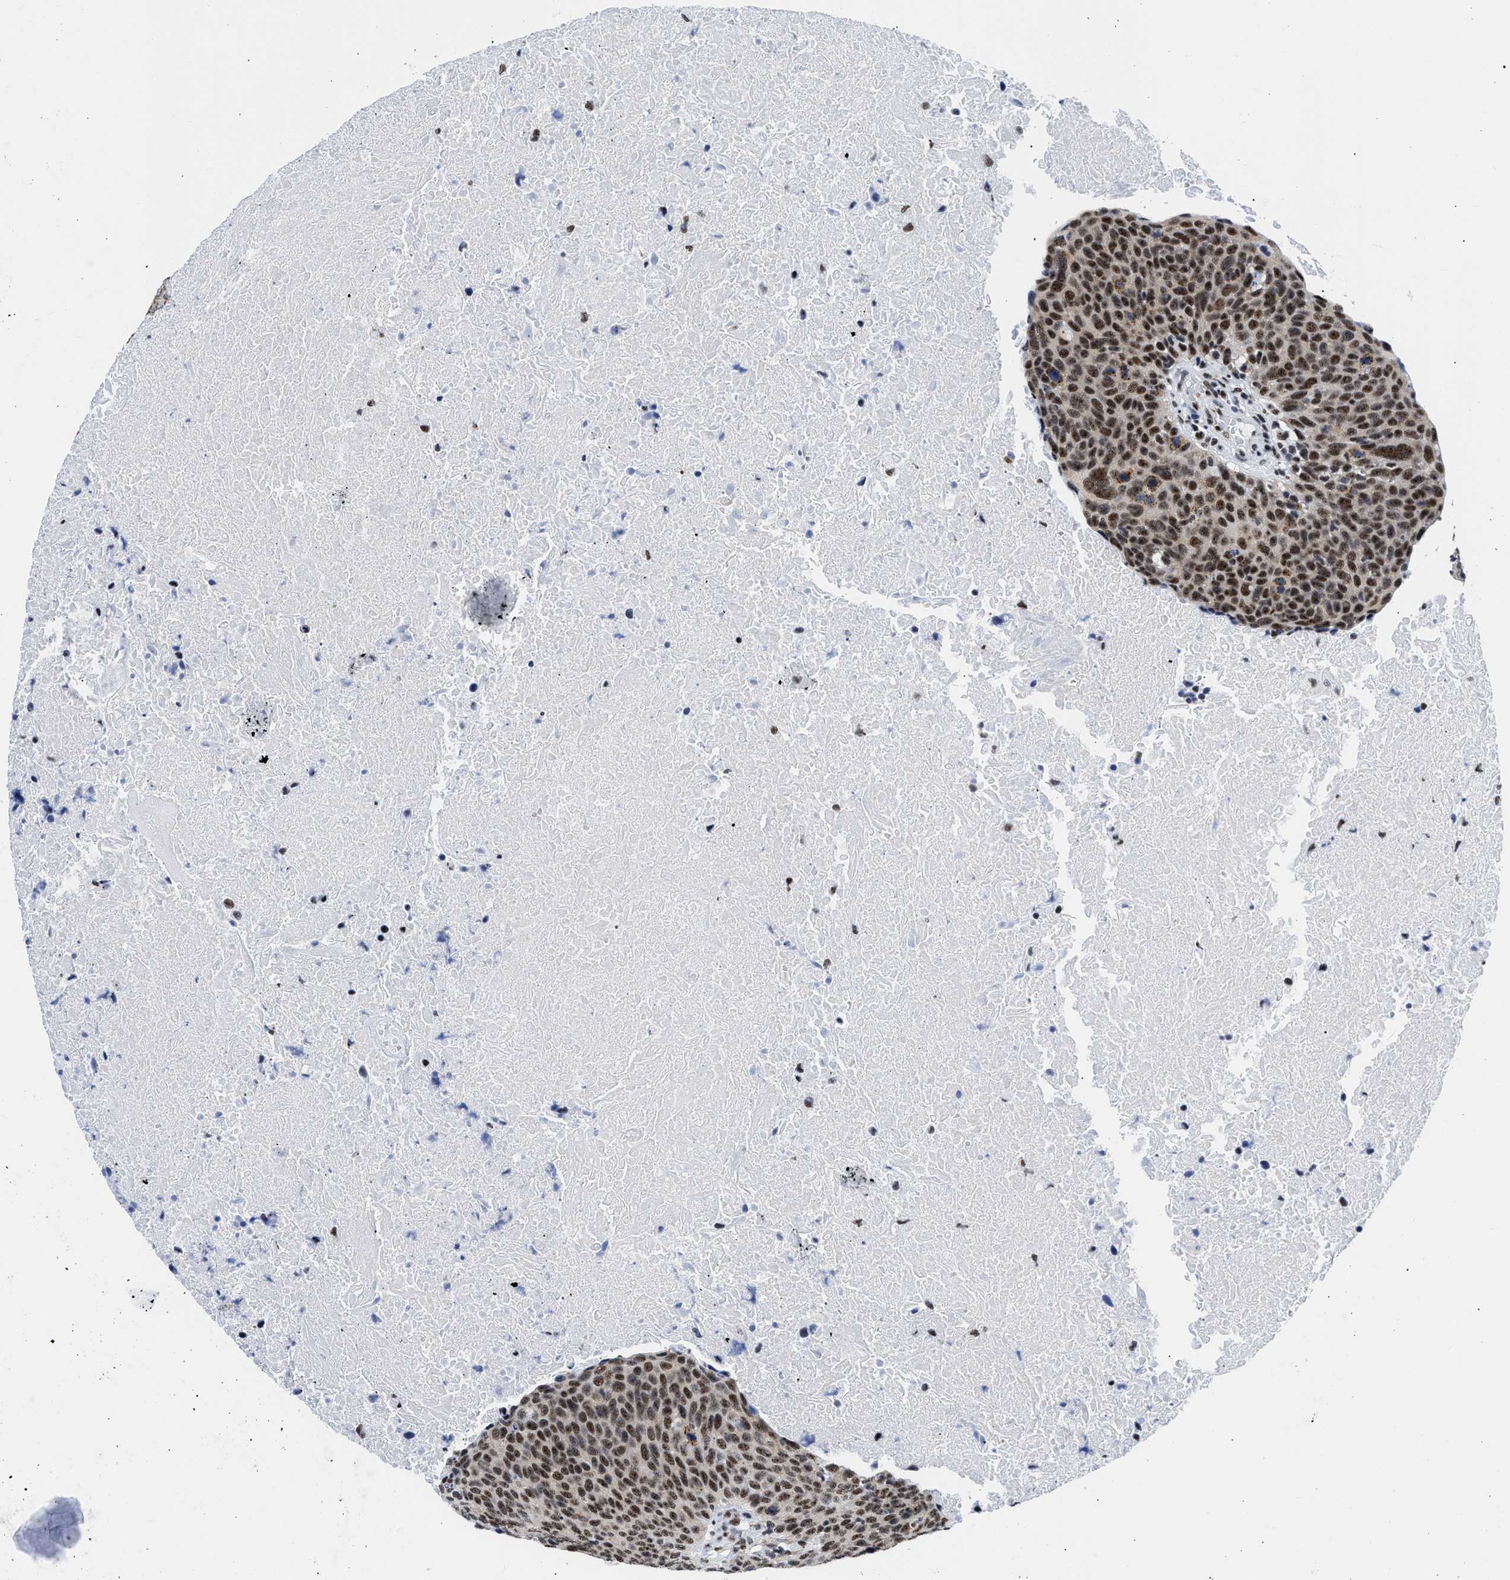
{"staining": {"intensity": "strong", "quantity": ">75%", "location": "nuclear"}, "tissue": "head and neck cancer", "cell_type": "Tumor cells", "image_type": "cancer", "snomed": [{"axis": "morphology", "description": "Squamous cell carcinoma, NOS"}, {"axis": "morphology", "description": "Squamous cell carcinoma, metastatic, NOS"}, {"axis": "topography", "description": "Lymph node"}, {"axis": "topography", "description": "Head-Neck"}], "caption": "IHC (DAB) staining of head and neck metastatic squamous cell carcinoma shows strong nuclear protein positivity in about >75% of tumor cells. The staining was performed using DAB (3,3'-diaminobenzidine) to visualize the protein expression in brown, while the nuclei were stained in blue with hematoxylin (Magnification: 20x).", "gene": "RBM8A", "patient": {"sex": "male", "age": 62}}